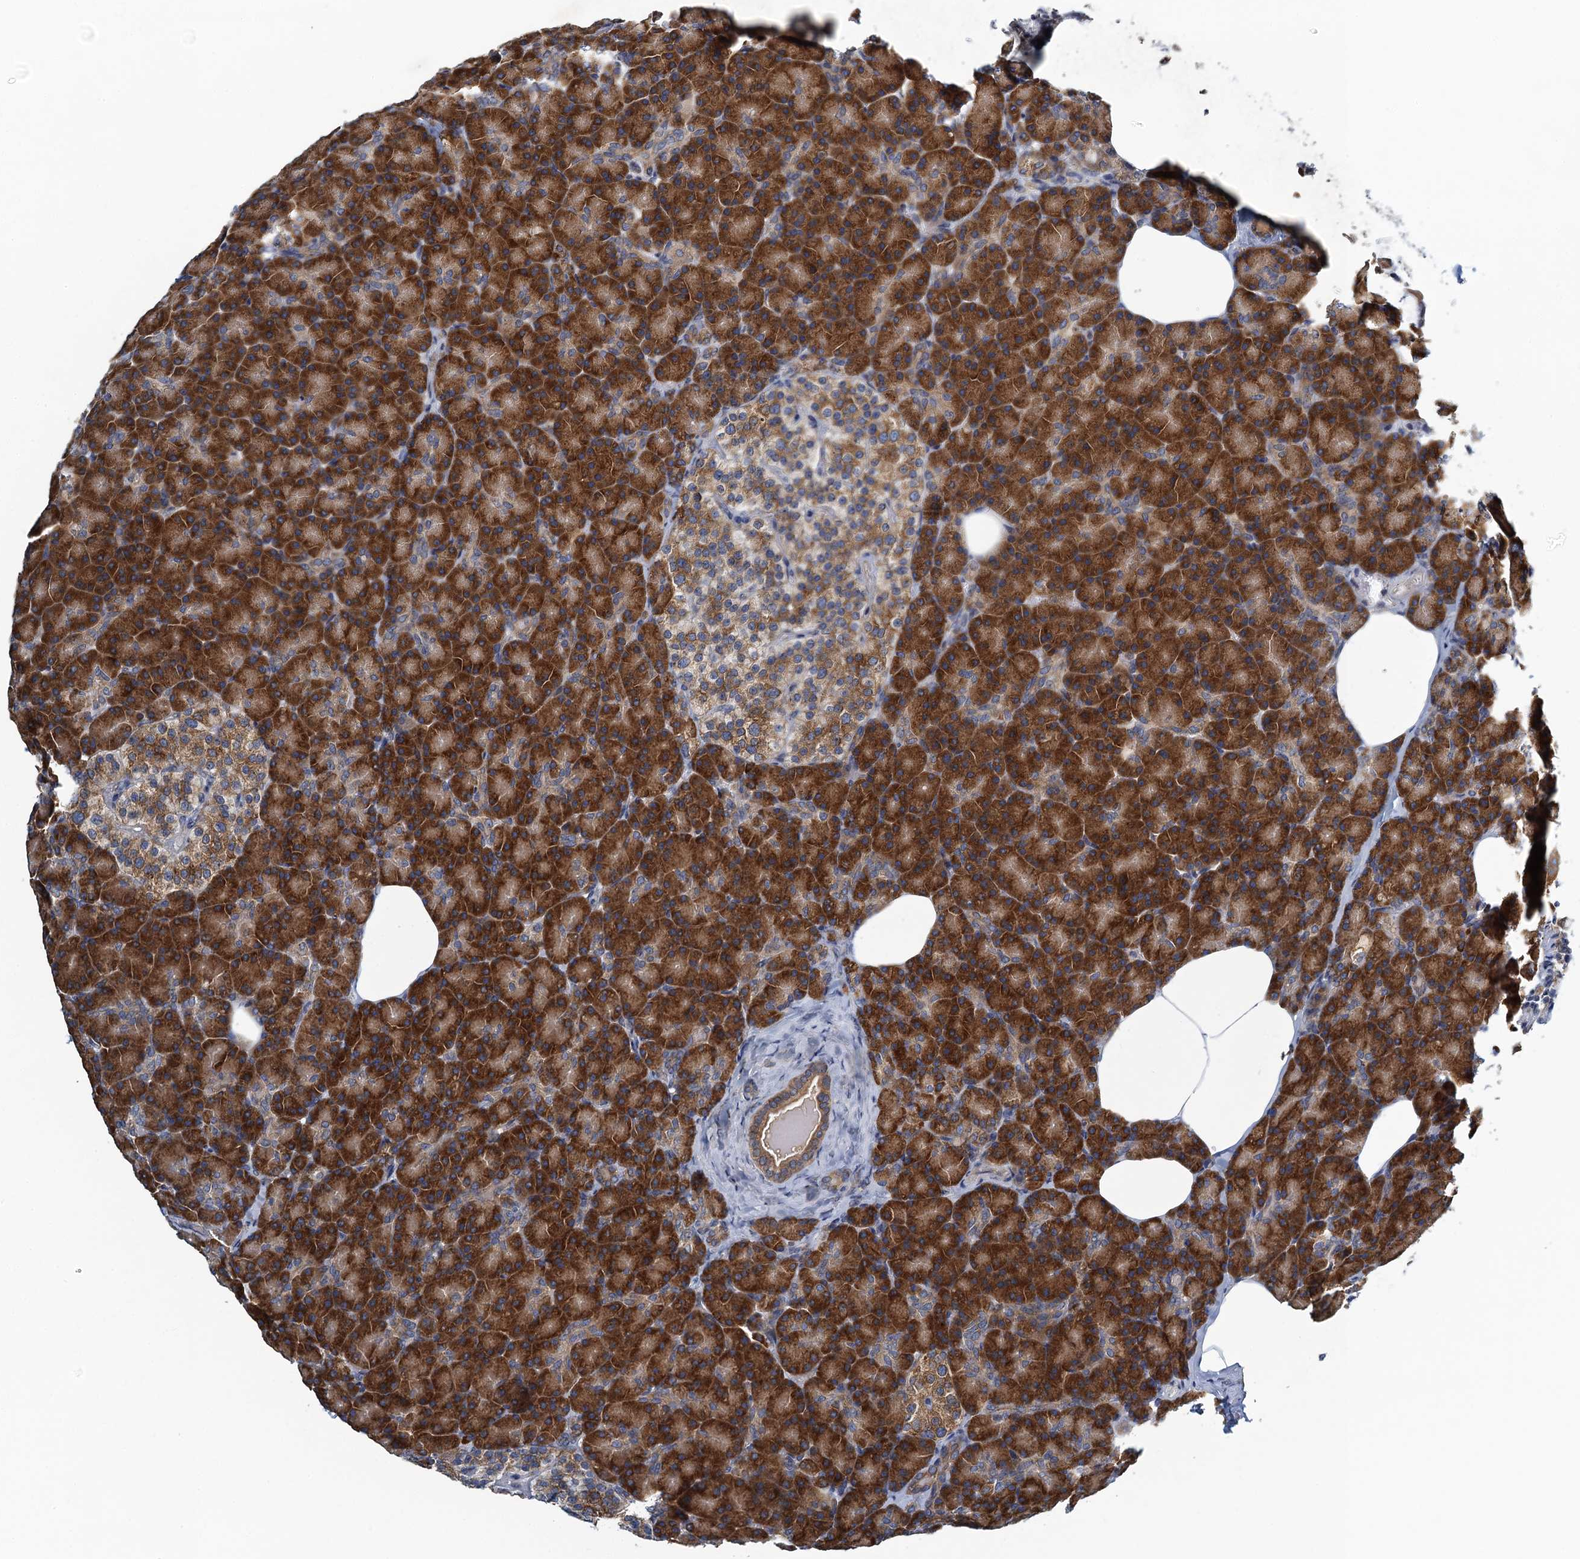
{"staining": {"intensity": "strong", "quantity": ">75%", "location": "cytoplasmic/membranous"}, "tissue": "pancreas", "cell_type": "Exocrine glandular cells", "image_type": "normal", "snomed": [{"axis": "morphology", "description": "Normal tissue, NOS"}, {"axis": "topography", "description": "Pancreas"}], "caption": "Strong cytoplasmic/membranous protein staining is appreciated in about >75% of exocrine glandular cells in pancreas.", "gene": "ALG2", "patient": {"sex": "female", "age": 43}}